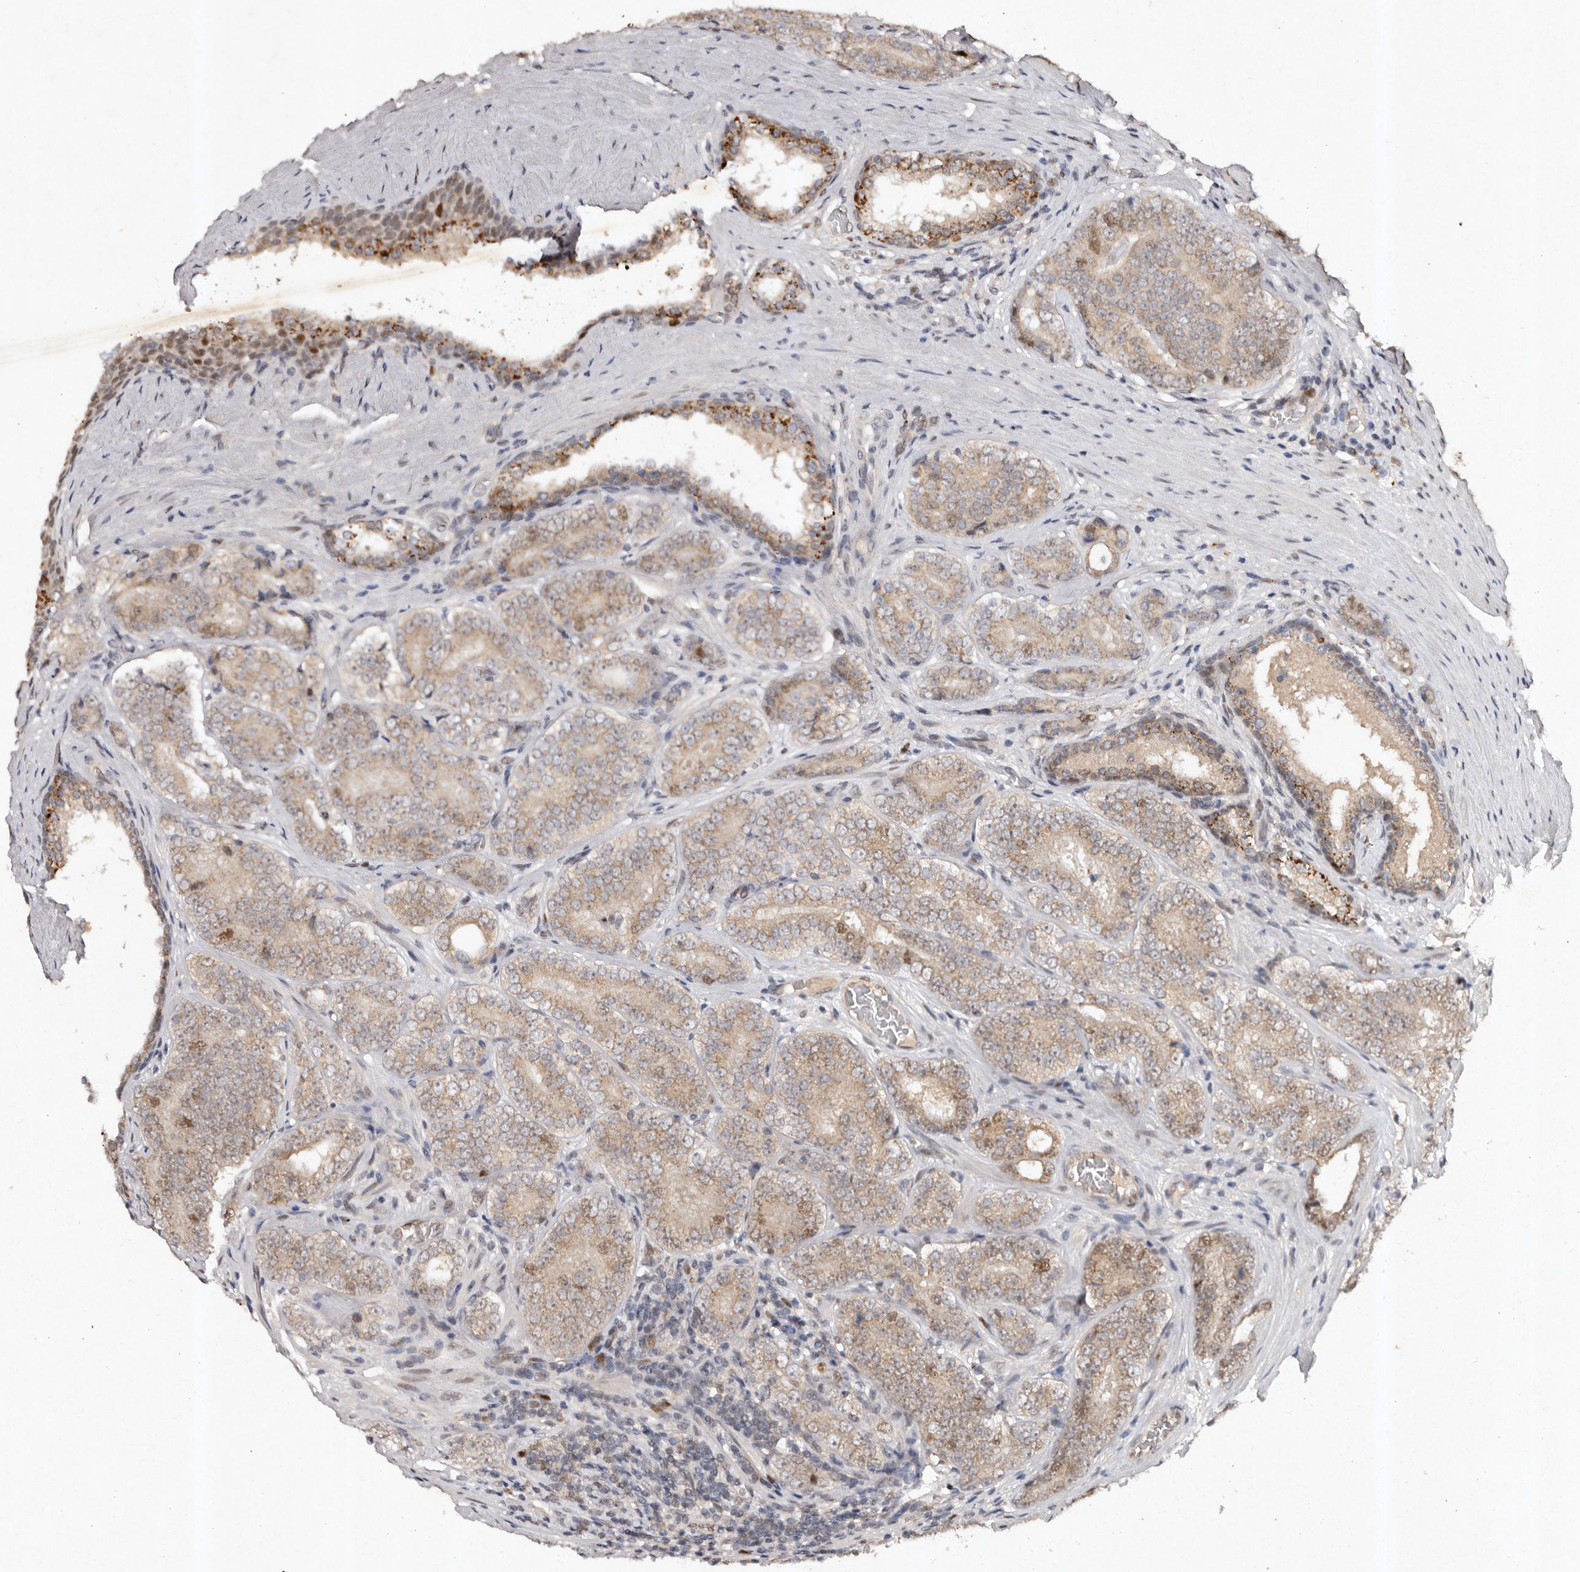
{"staining": {"intensity": "weak", "quantity": ">75%", "location": "cytoplasmic/membranous"}, "tissue": "prostate cancer", "cell_type": "Tumor cells", "image_type": "cancer", "snomed": [{"axis": "morphology", "description": "Adenocarcinoma, High grade"}, {"axis": "topography", "description": "Prostate"}], "caption": "Prostate cancer (high-grade adenocarcinoma) tissue reveals weak cytoplasmic/membranous positivity in approximately >75% of tumor cells, visualized by immunohistochemistry.", "gene": "KLF7", "patient": {"sex": "male", "age": 56}}